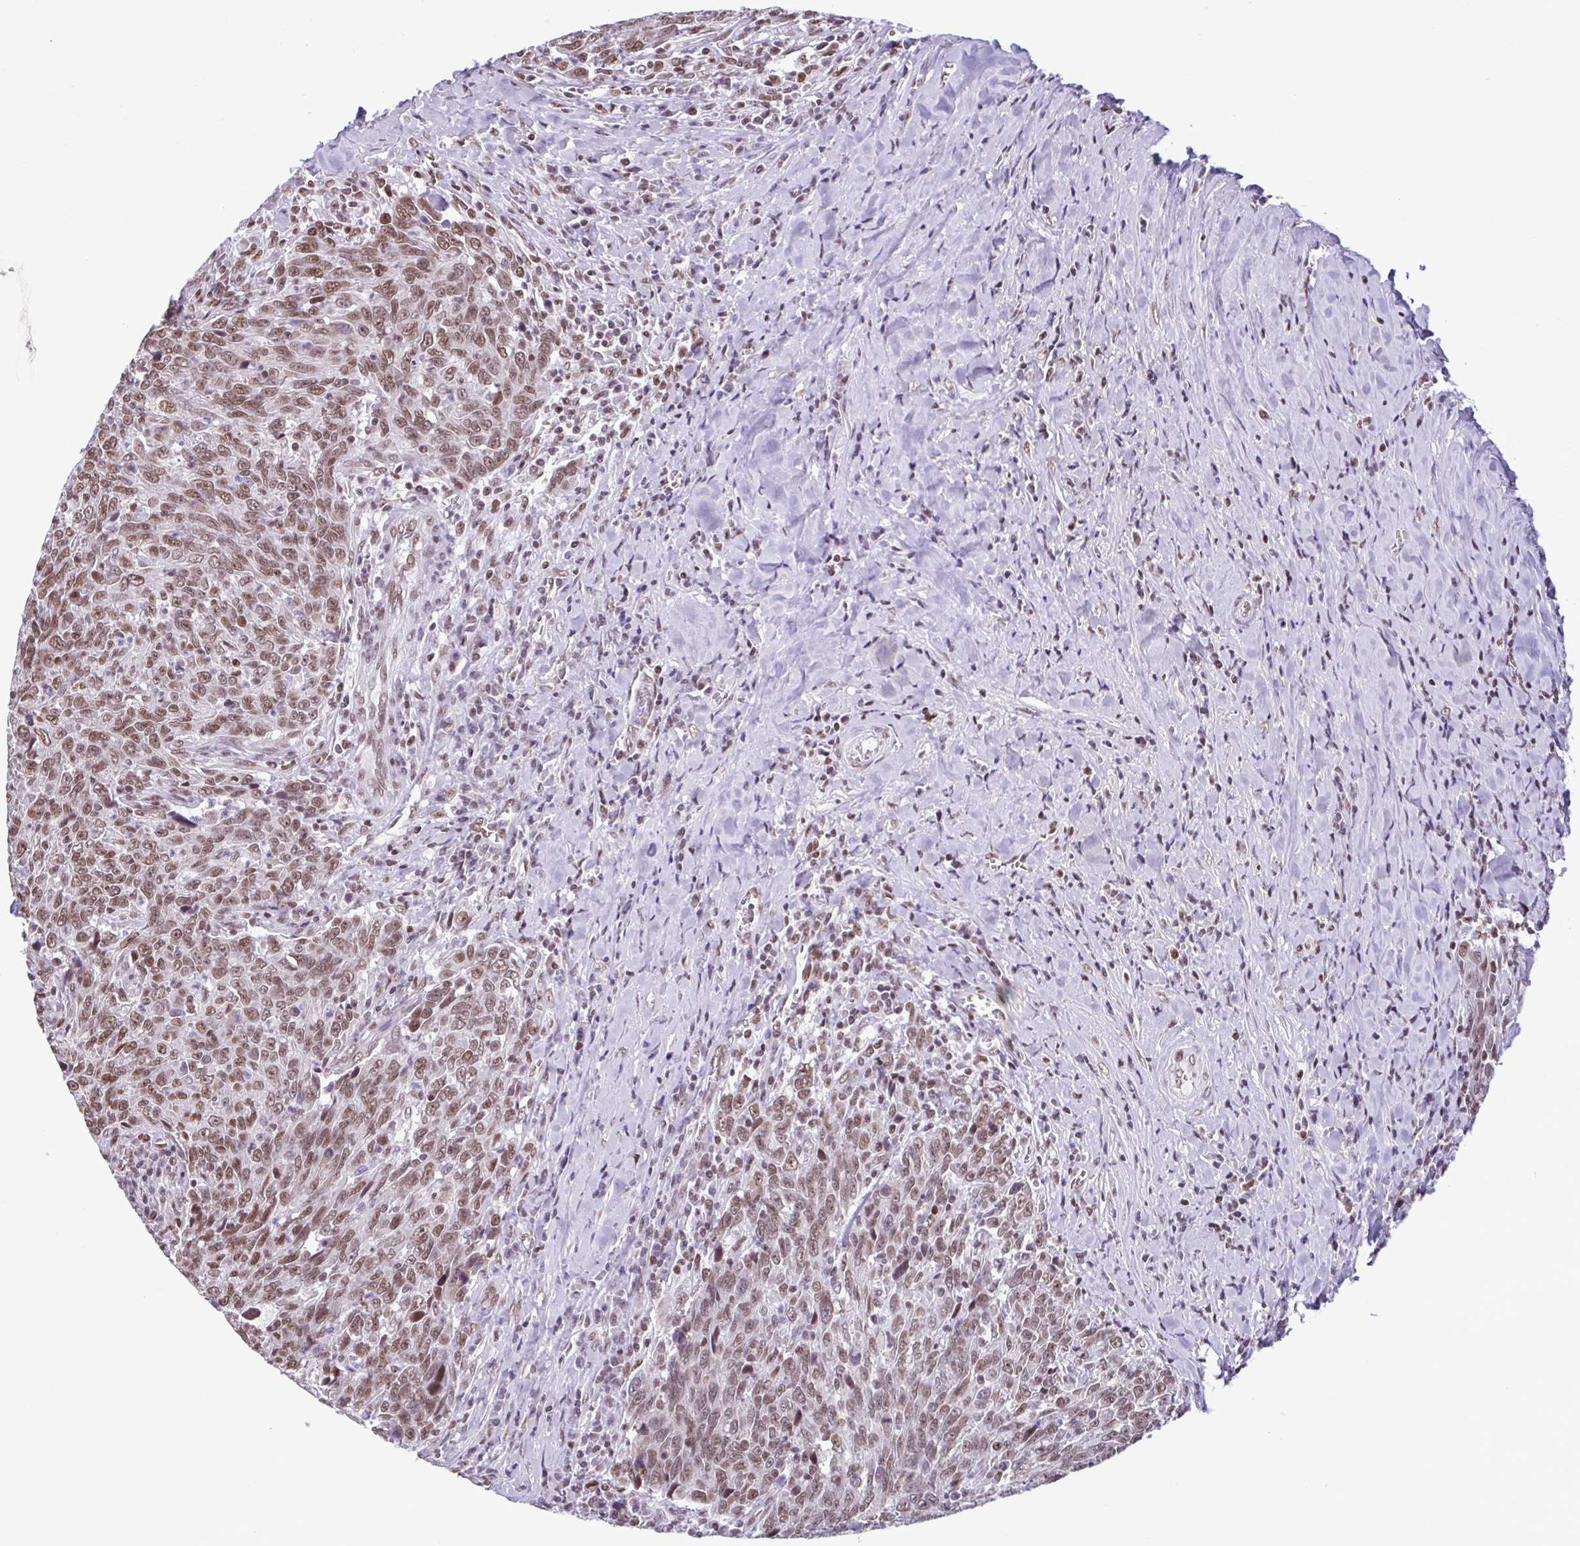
{"staining": {"intensity": "moderate", "quantity": ">75%", "location": "nuclear"}, "tissue": "breast cancer", "cell_type": "Tumor cells", "image_type": "cancer", "snomed": [{"axis": "morphology", "description": "Duct carcinoma"}, {"axis": "topography", "description": "Breast"}], "caption": "An immunohistochemistry image of tumor tissue is shown. Protein staining in brown labels moderate nuclear positivity in breast invasive ductal carcinoma within tumor cells.", "gene": "TIMM21", "patient": {"sex": "female", "age": 50}}